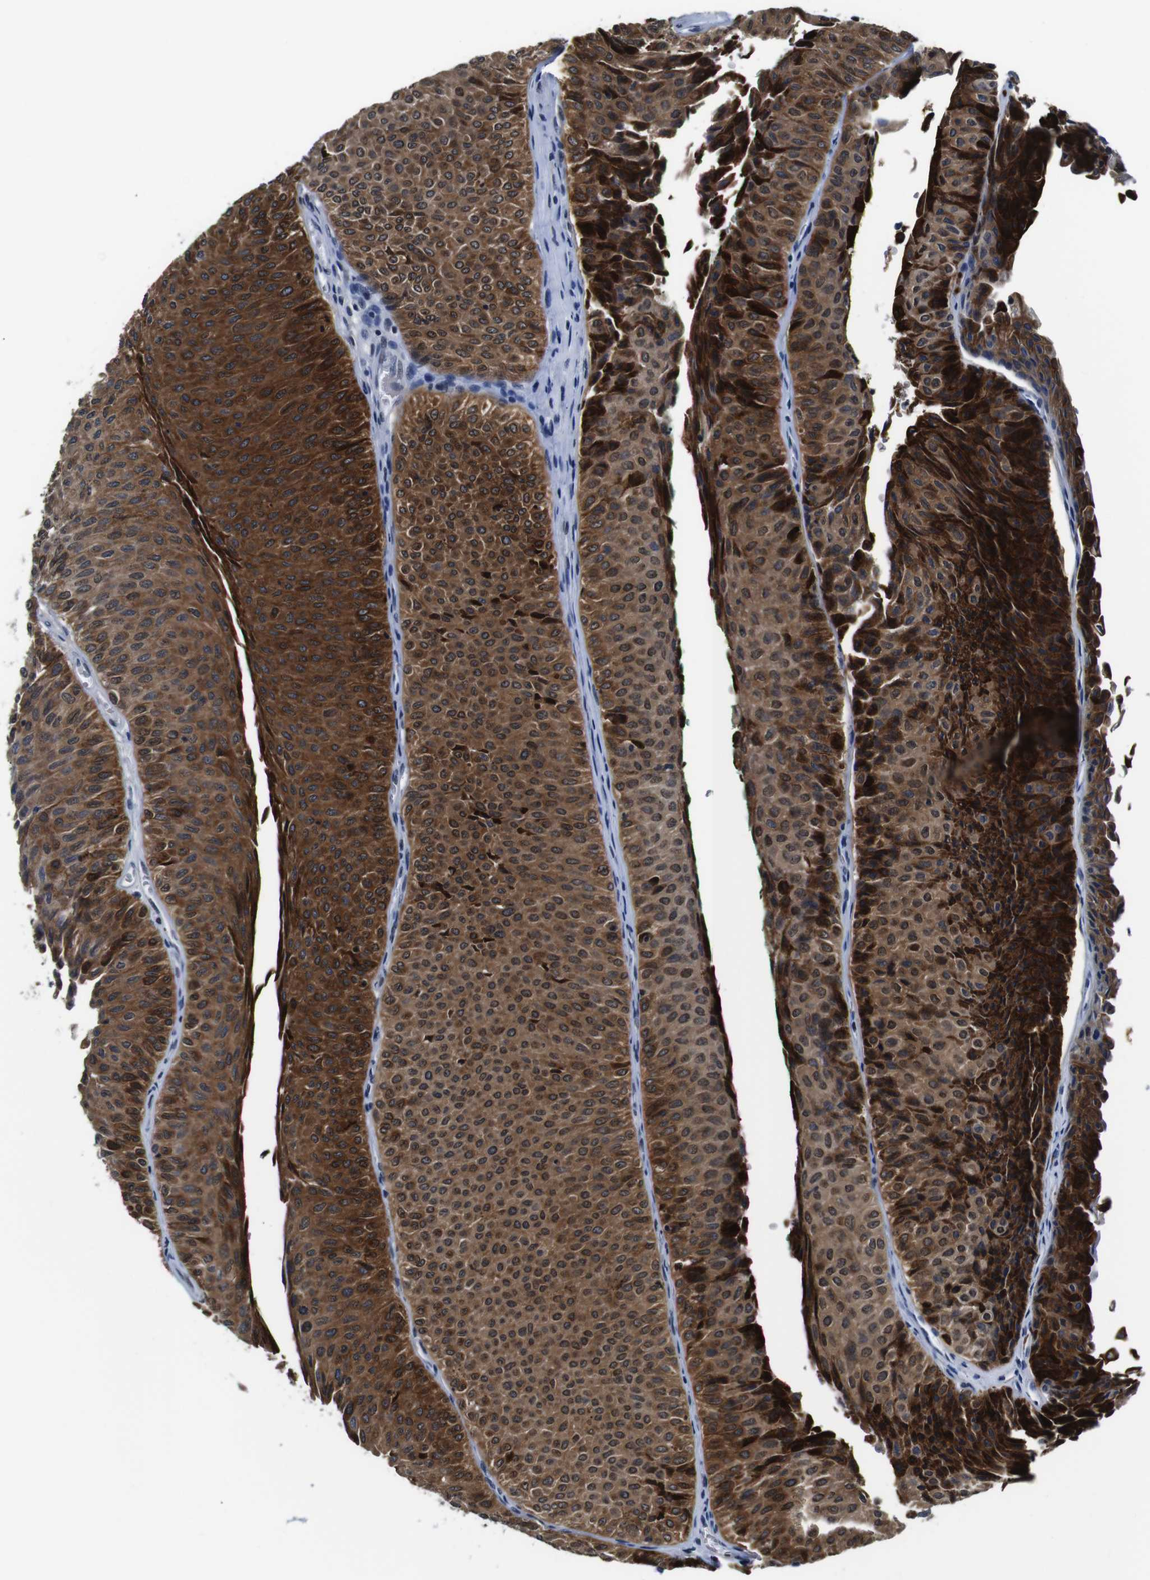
{"staining": {"intensity": "moderate", "quantity": ">75%", "location": "cytoplasmic/membranous,nuclear"}, "tissue": "urothelial cancer", "cell_type": "Tumor cells", "image_type": "cancer", "snomed": [{"axis": "morphology", "description": "Urothelial carcinoma, Low grade"}, {"axis": "topography", "description": "Urinary bladder"}], "caption": "Low-grade urothelial carcinoma stained with immunohistochemistry shows moderate cytoplasmic/membranous and nuclear staining in about >75% of tumor cells.", "gene": "ILDR2", "patient": {"sex": "male", "age": 78}}